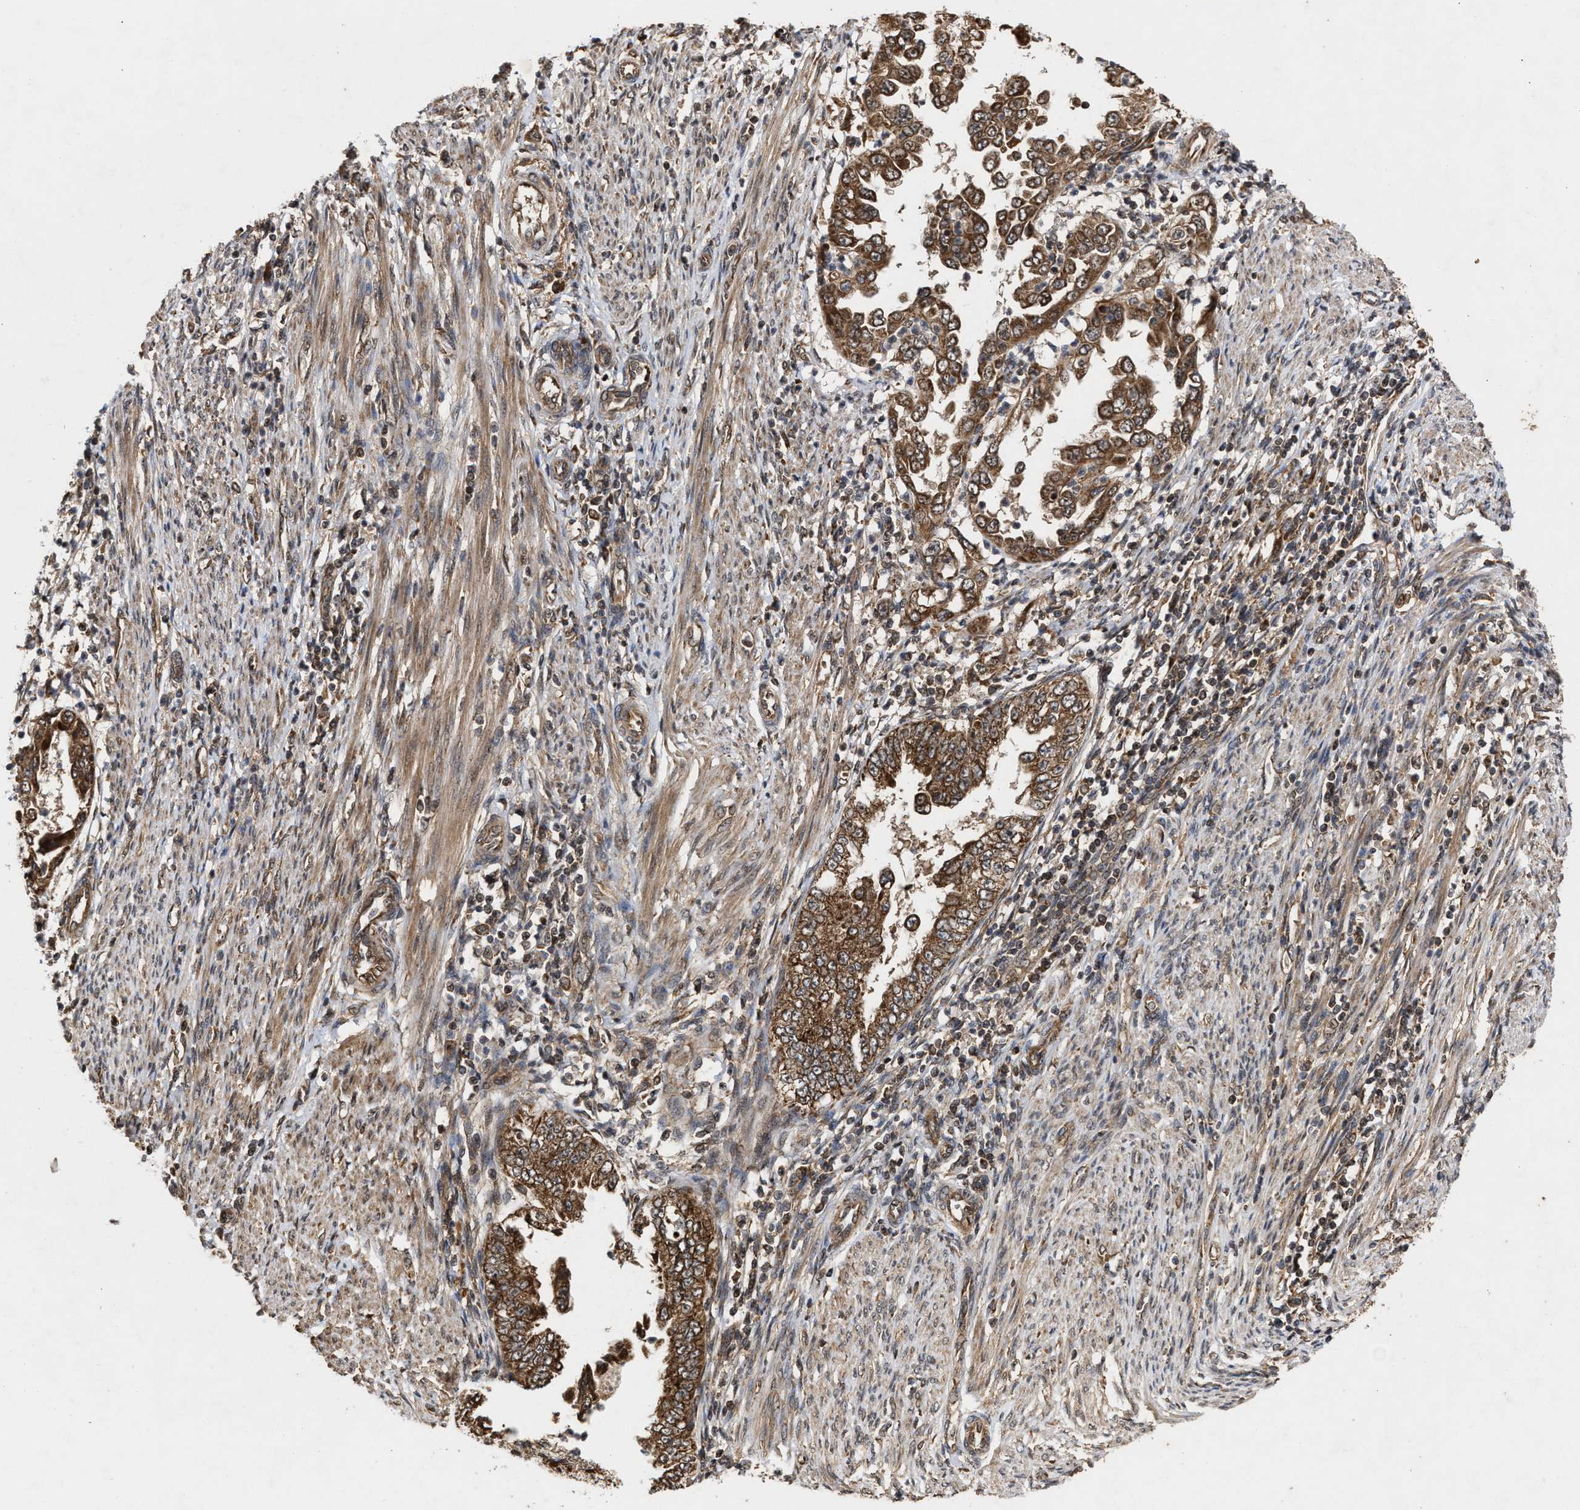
{"staining": {"intensity": "moderate", "quantity": ">75%", "location": "cytoplasmic/membranous"}, "tissue": "endometrial cancer", "cell_type": "Tumor cells", "image_type": "cancer", "snomed": [{"axis": "morphology", "description": "Adenocarcinoma, NOS"}, {"axis": "topography", "description": "Endometrium"}], "caption": "This is an image of IHC staining of adenocarcinoma (endometrial), which shows moderate staining in the cytoplasmic/membranous of tumor cells.", "gene": "CFLAR", "patient": {"sex": "female", "age": 85}}